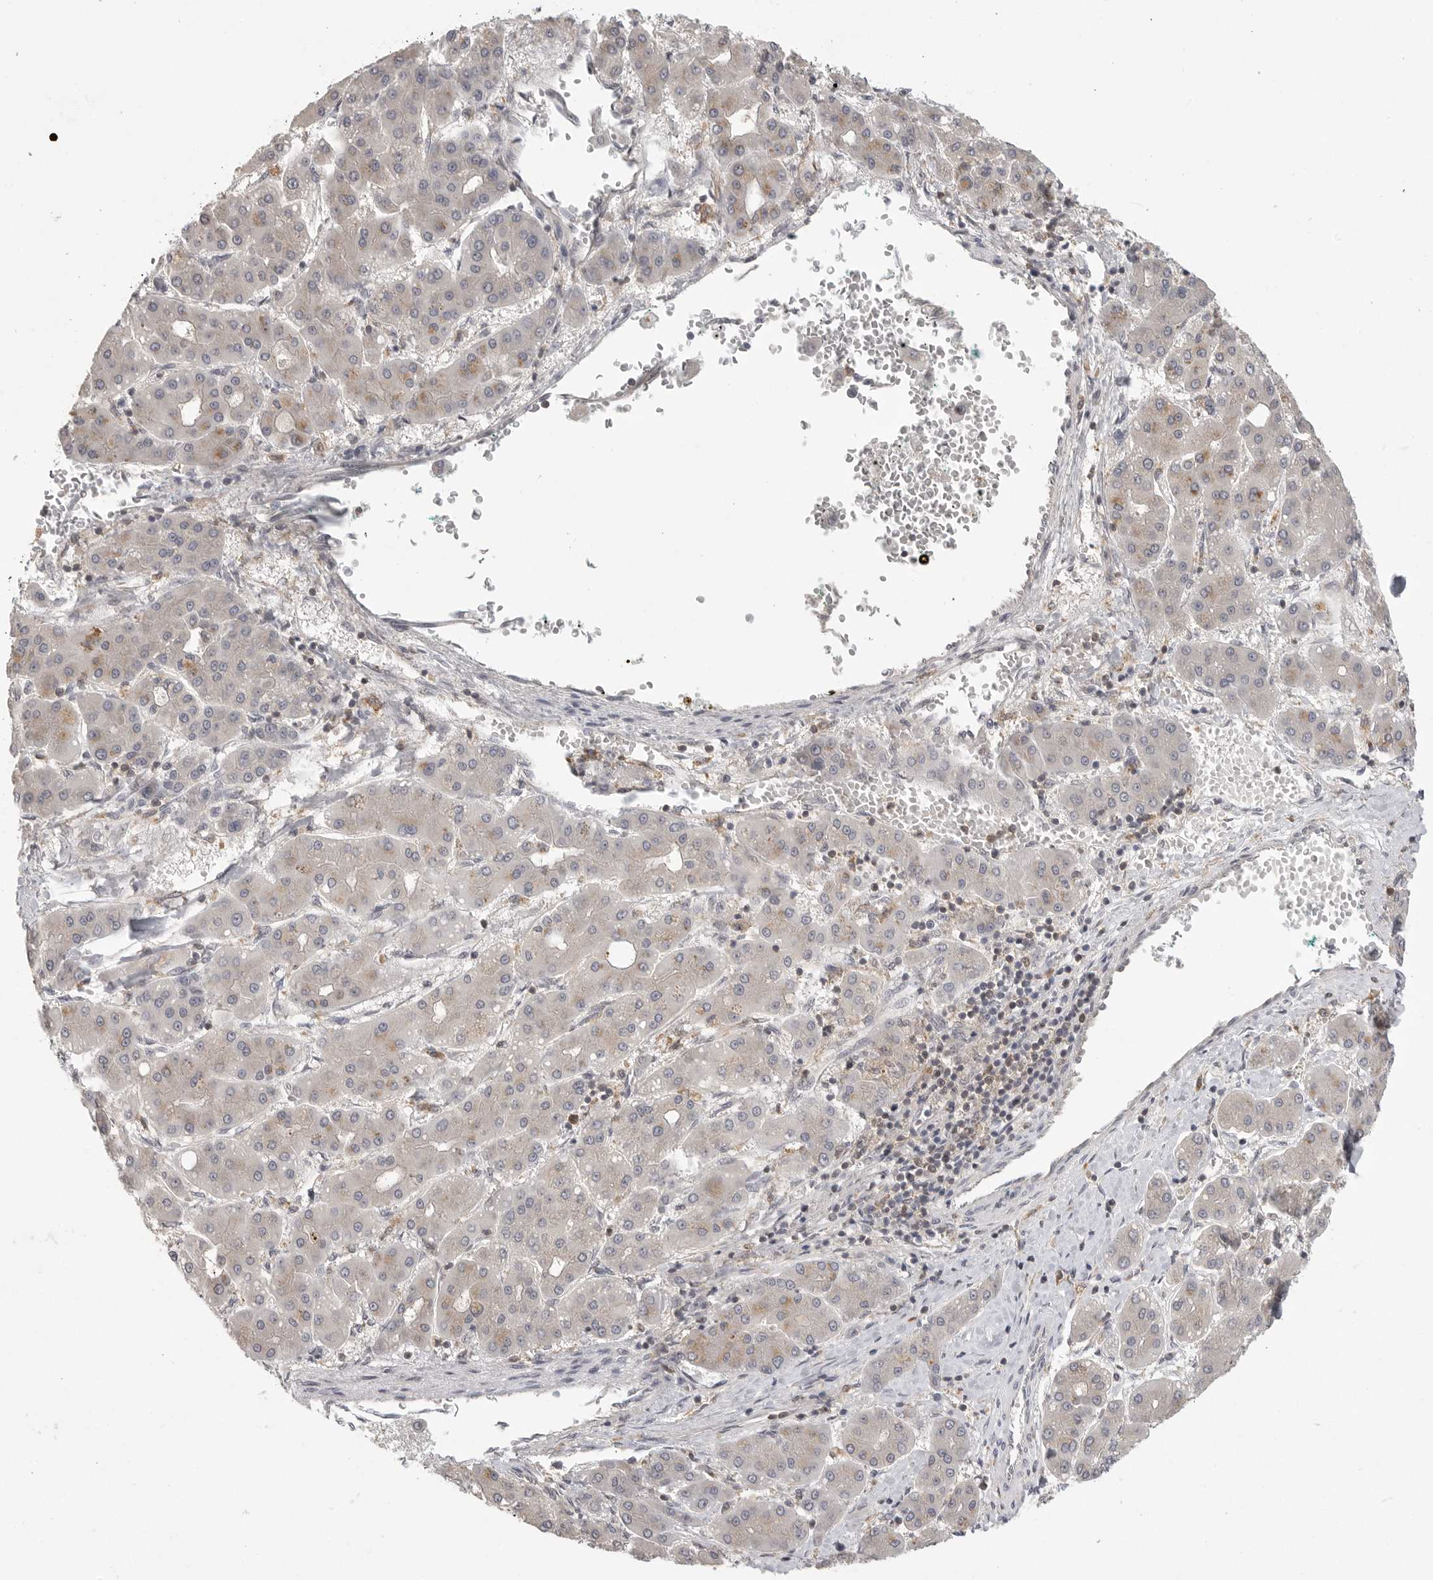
{"staining": {"intensity": "weak", "quantity": "<25%", "location": "cytoplasmic/membranous"}, "tissue": "liver cancer", "cell_type": "Tumor cells", "image_type": "cancer", "snomed": [{"axis": "morphology", "description": "Carcinoma, Hepatocellular, NOS"}, {"axis": "topography", "description": "Liver"}], "caption": "Immunohistochemical staining of human hepatocellular carcinoma (liver) reveals no significant positivity in tumor cells.", "gene": "DBNL", "patient": {"sex": "male", "age": 65}}